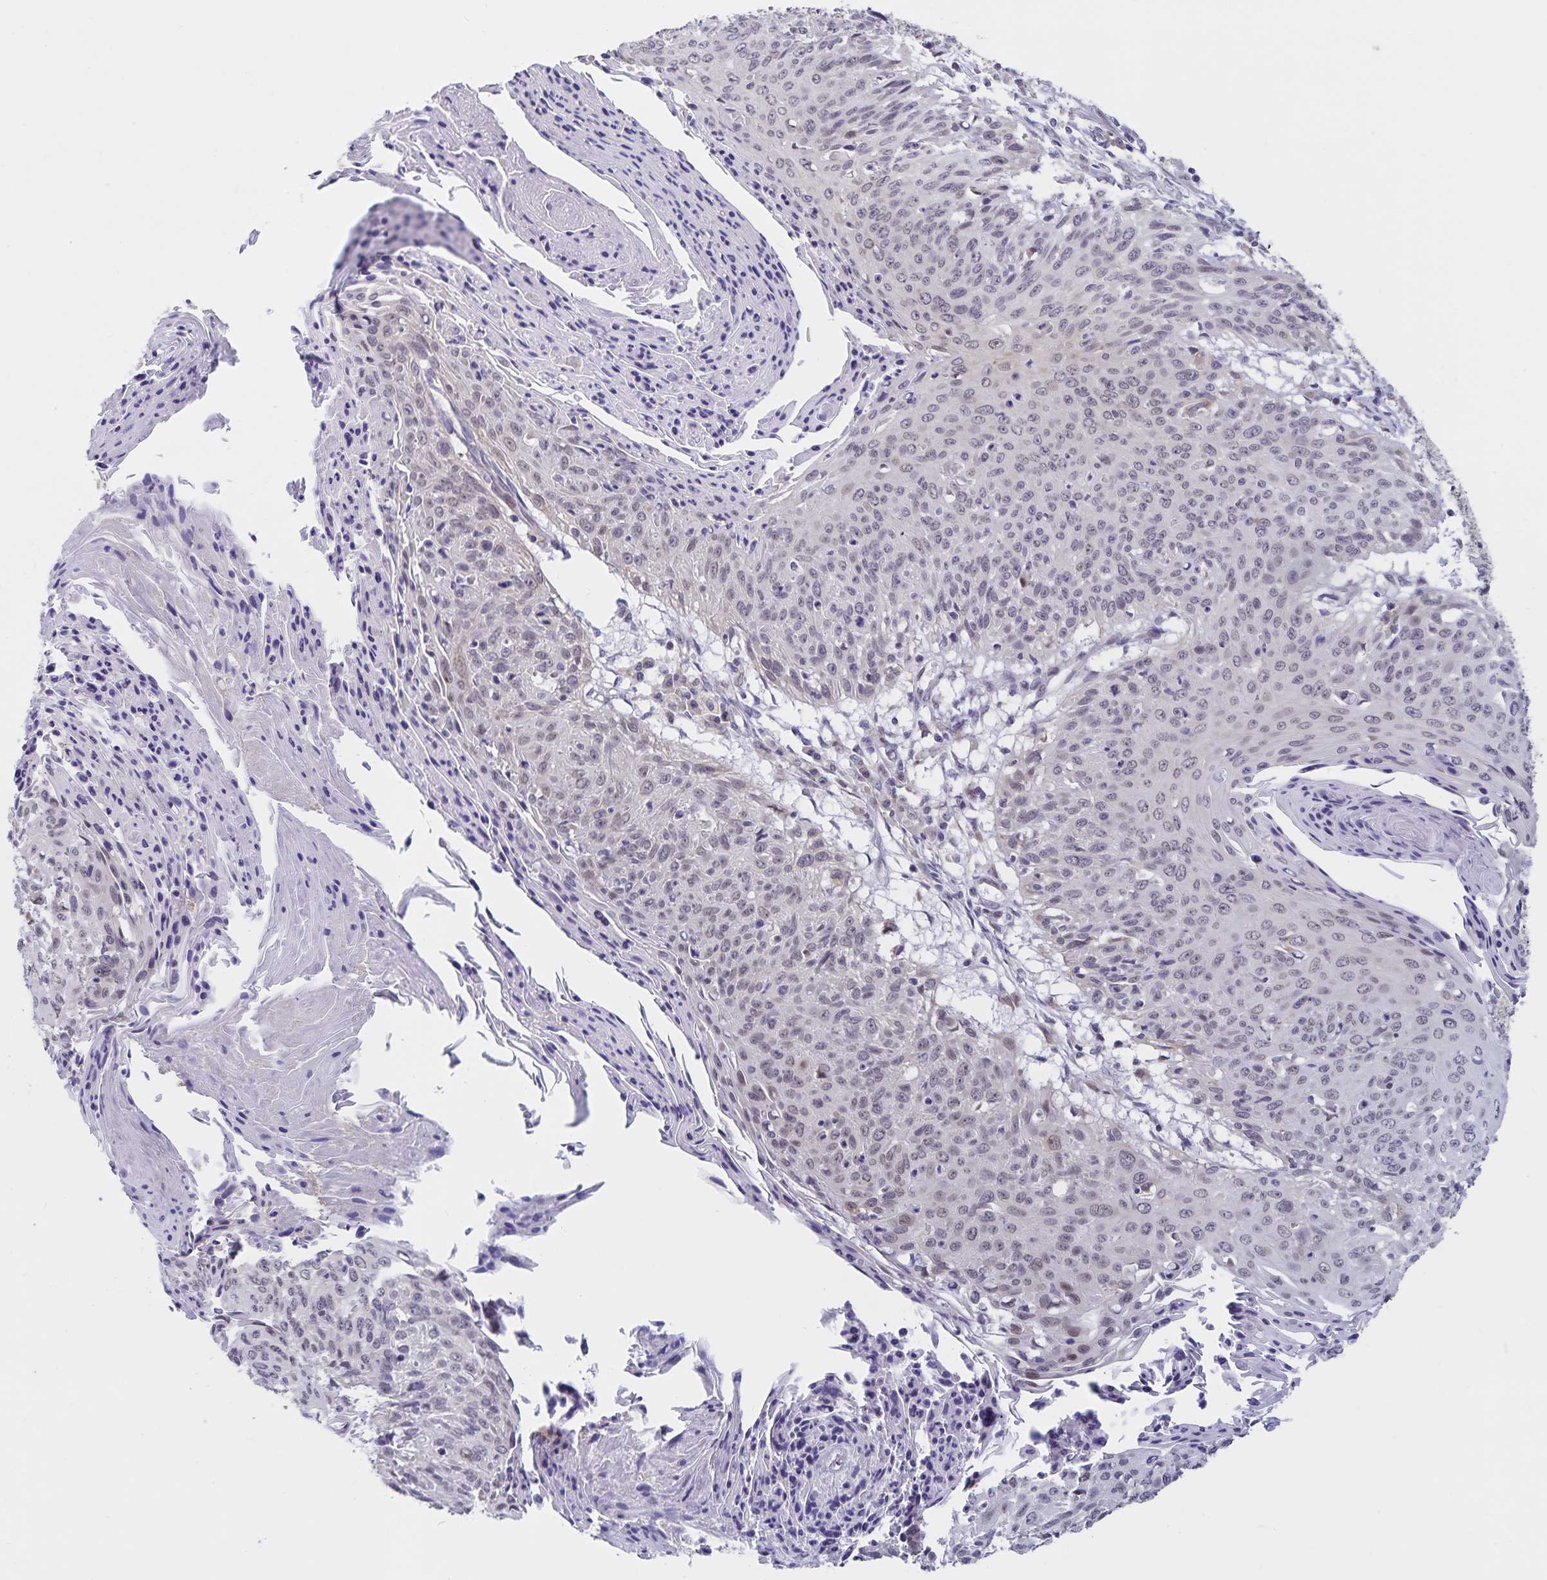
{"staining": {"intensity": "weak", "quantity": "<25%", "location": "cytoplasmic/membranous"}, "tissue": "cervical cancer", "cell_type": "Tumor cells", "image_type": "cancer", "snomed": [{"axis": "morphology", "description": "Squamous cell carcinoma, NOS"}, {"axis": "topography", "description": "Cervix"}], "caption": "Immunohistochemical staining of human cervical cancer (squamous cell carcinoma) reveals no significant positivity in tumor cells.", "gene": "ATP2A2", "patient": {"sex": "female", "age": 45}}